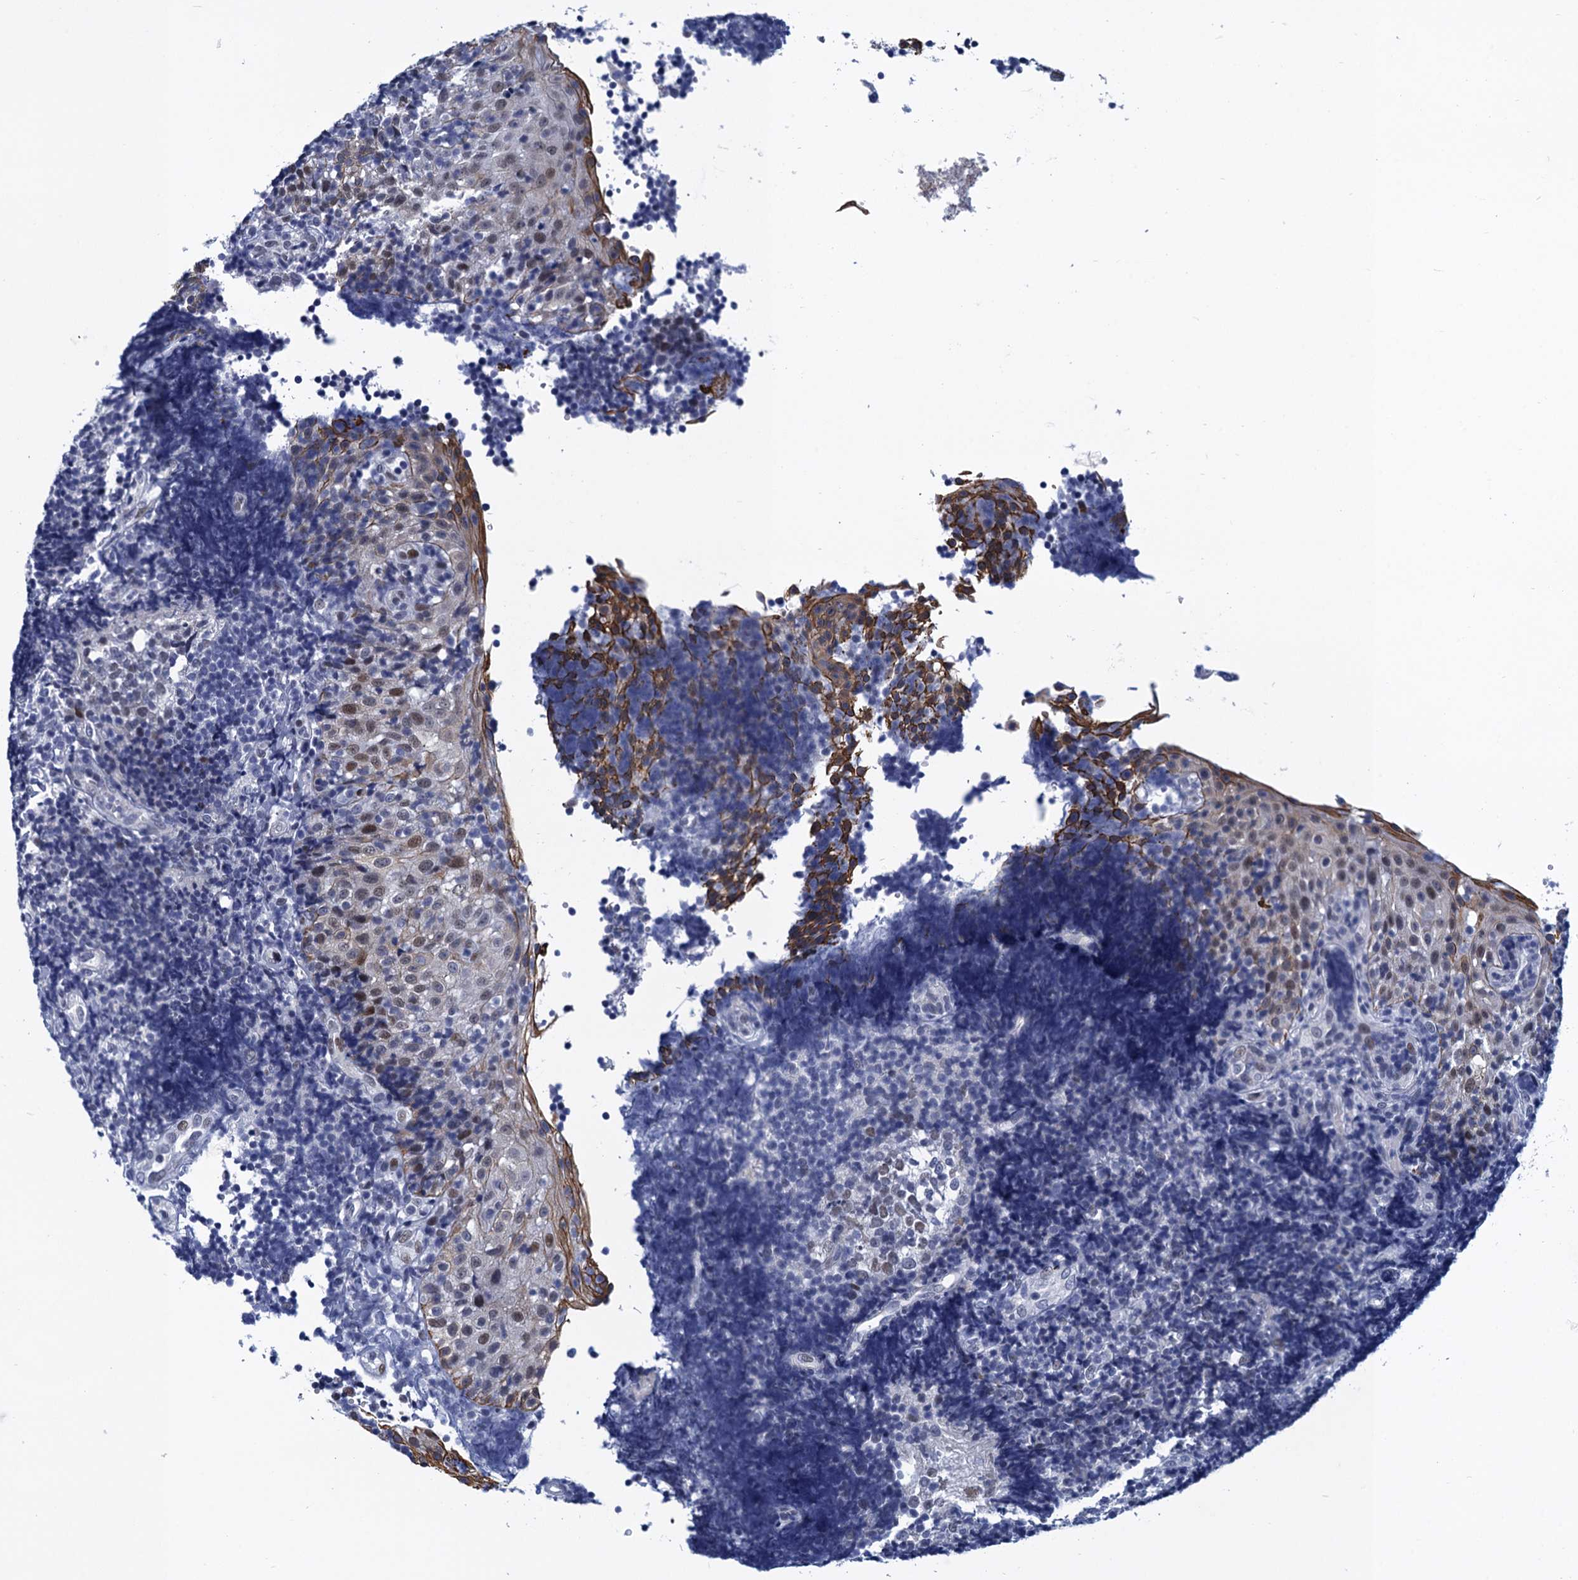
{"staining": {"intensity": "weak", "quantity": "<25%", "location": "nuclear"}, "tissue": "tonsil", "cell_type": "Germinal center cells", "image_type": "normal", "snomed": [{"axis": "morphology", "description": "Normal tissue, NOS"}, {"axis": "topography", "description": "Tonsil"}], "caption": "Histopathology image shows no significant protein expression in germinal center cells of normal tonsil.", "gene": "GINS3", "patient": {"sex": "female", "age": 40}}